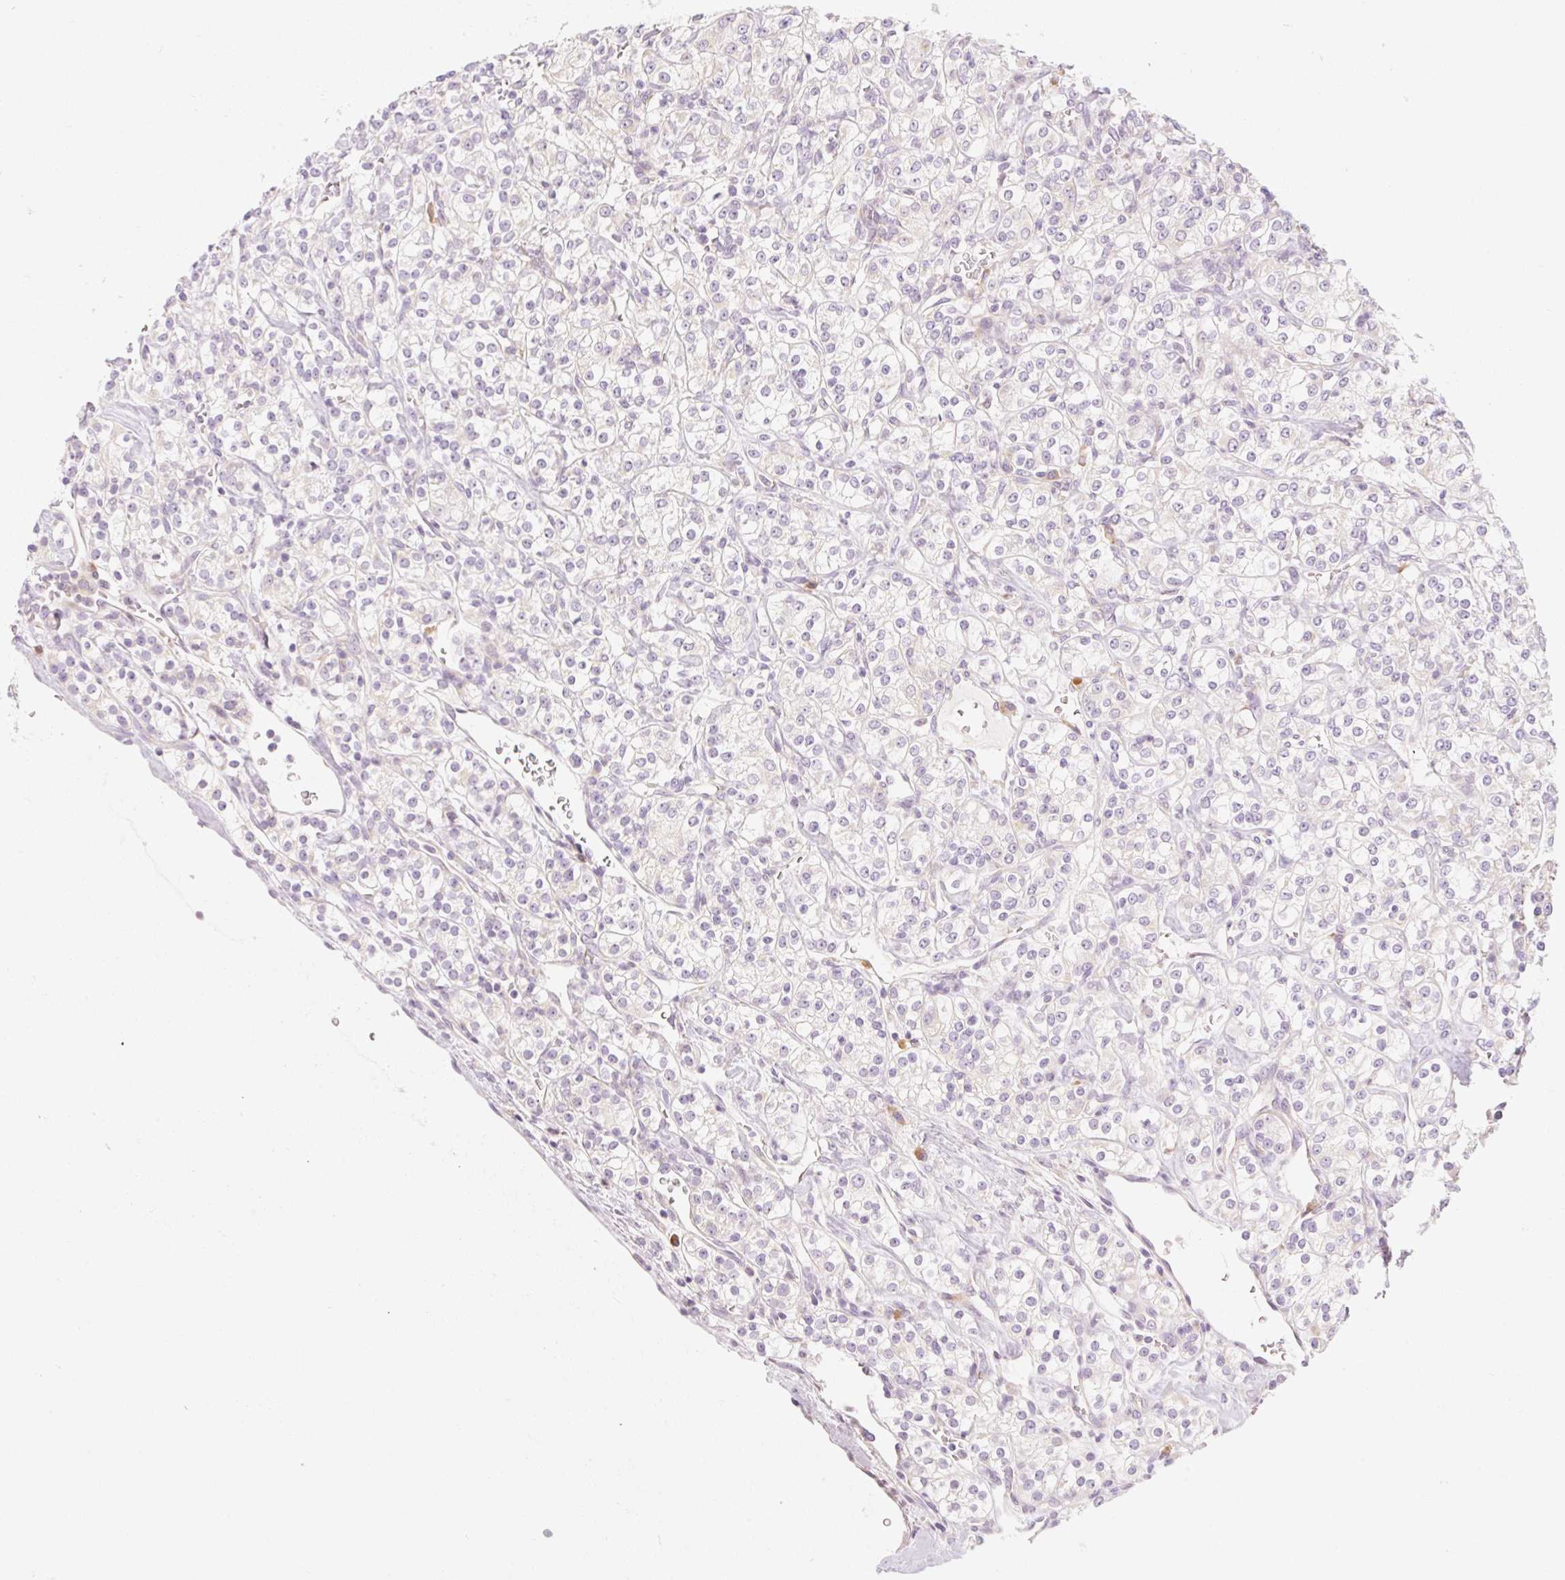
{"staining": {"intensity": "negative", "quantity": "none", "location": "none"}, "tissue": "renal cancer", "cell_type": "Tumor cells", "image_type": "cancer", "snomed": [{"axis": "morphology", "description": "Adenocarcinoma, NOS"}, {"axis": "topography", "description": "Kidney"}], "caption": "DAB (3,3'-diaminobenzidine) immunohistochemical staining of renal adenocarcinoma reveals no significant expression in tumor cells.", "gene": "MYO1D", "patient": {"sex": "male", "age": 77}}